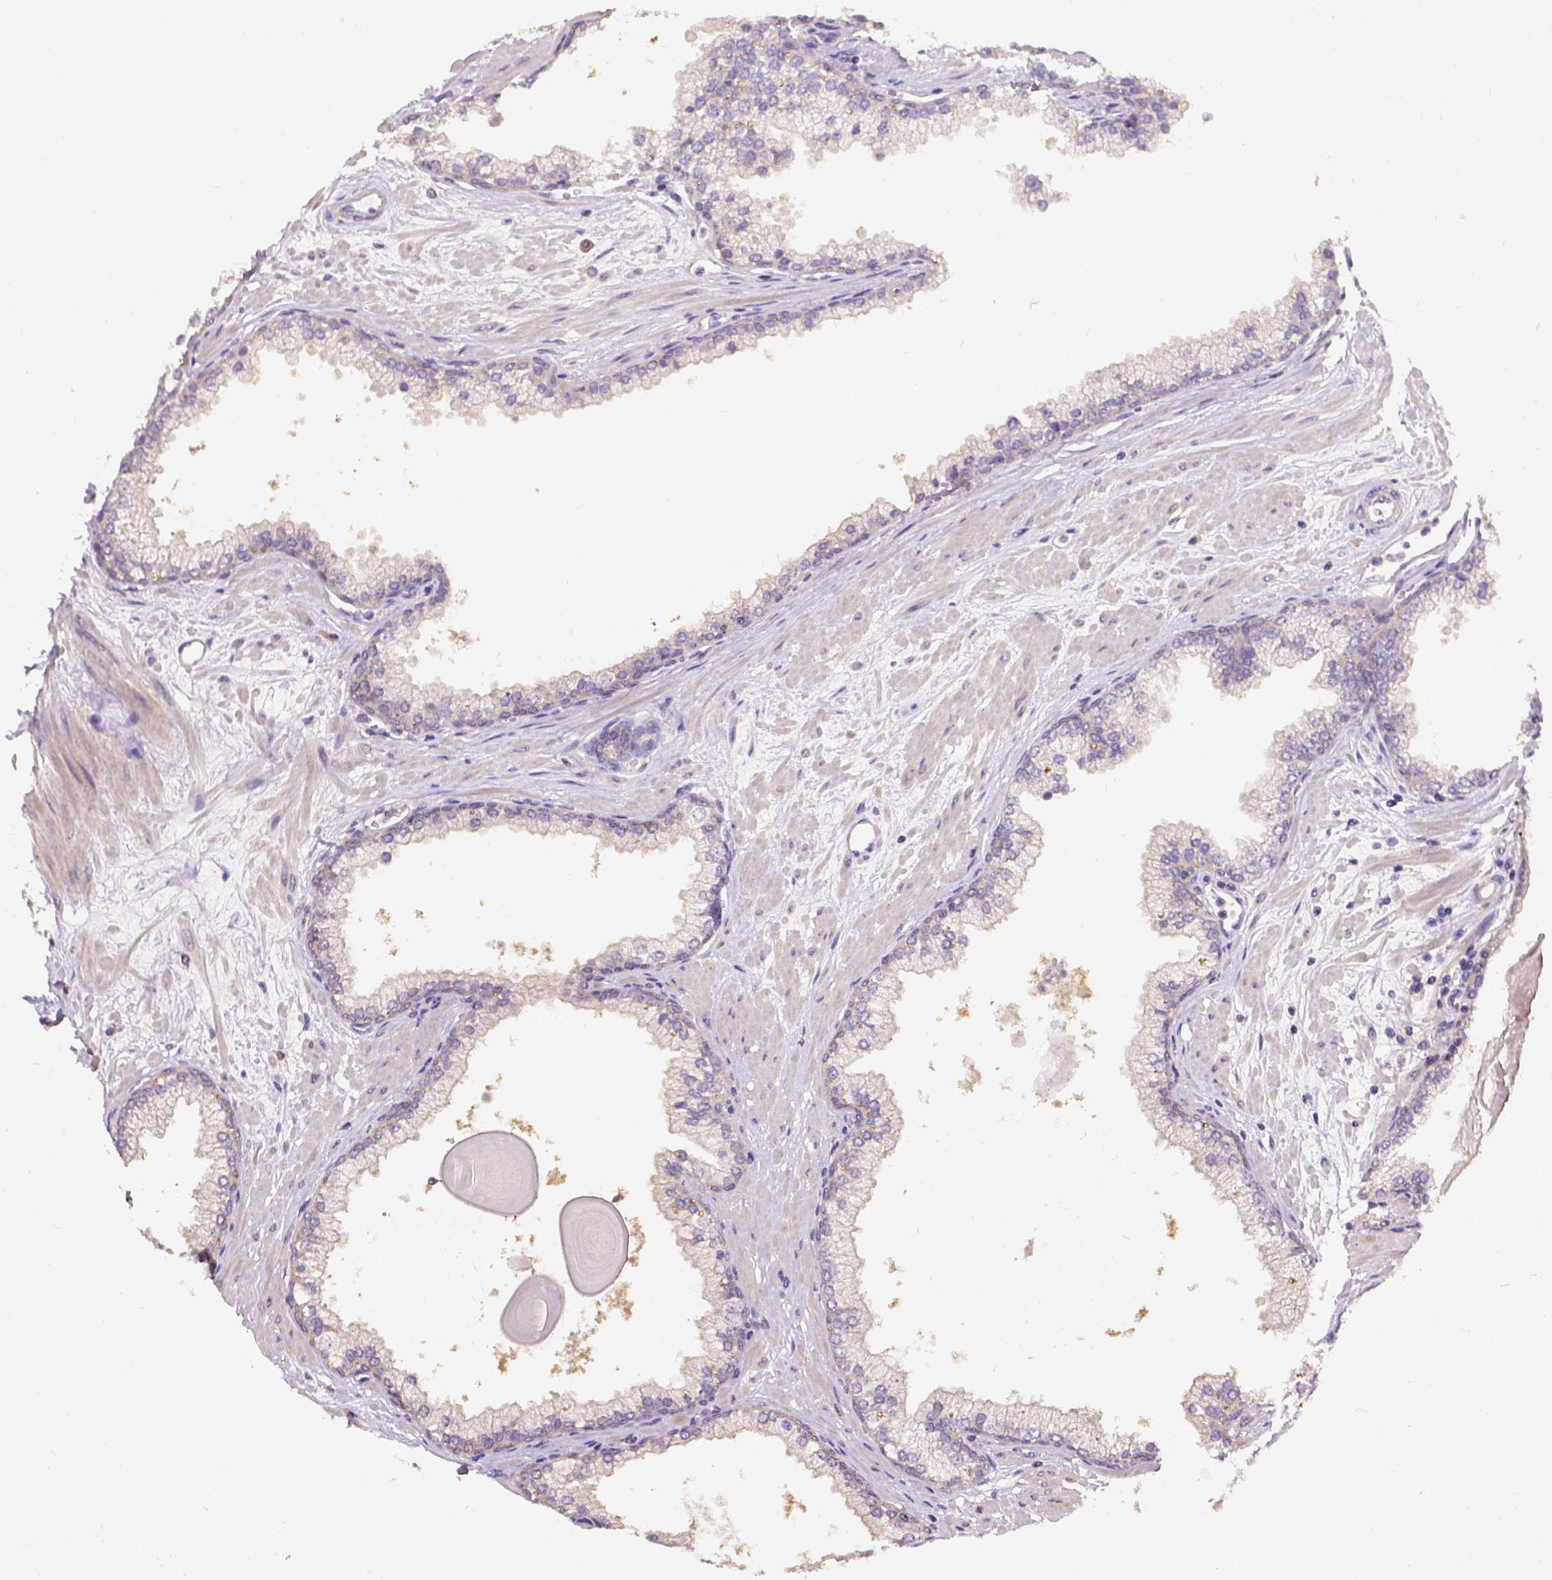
{"staining": {"intensity": "weak", "quantity": ">75%", "location": "cytoplasmic/membranous"}, "tissue": "prostate", "cell_type": "Glandular cells", "image_type": "normal", "snomed": [{"axis": "morphology", "description": "Normal tissue, NOS"}, {"axis": "topography", "description": "Prostate"}, {"axis": "topography", "description": "Peripheral nerve tissue"}], "caption": "Benign prostate displays weak cytoplasmic/membranous staining in approximately >75% of glandular cells (DAB (3,3'-diaminobenzidine) IHC with brightfield microscopy, high magnification)..", "gene": "KBTBD8", "patient": {"sex": "male", "age": 61}}